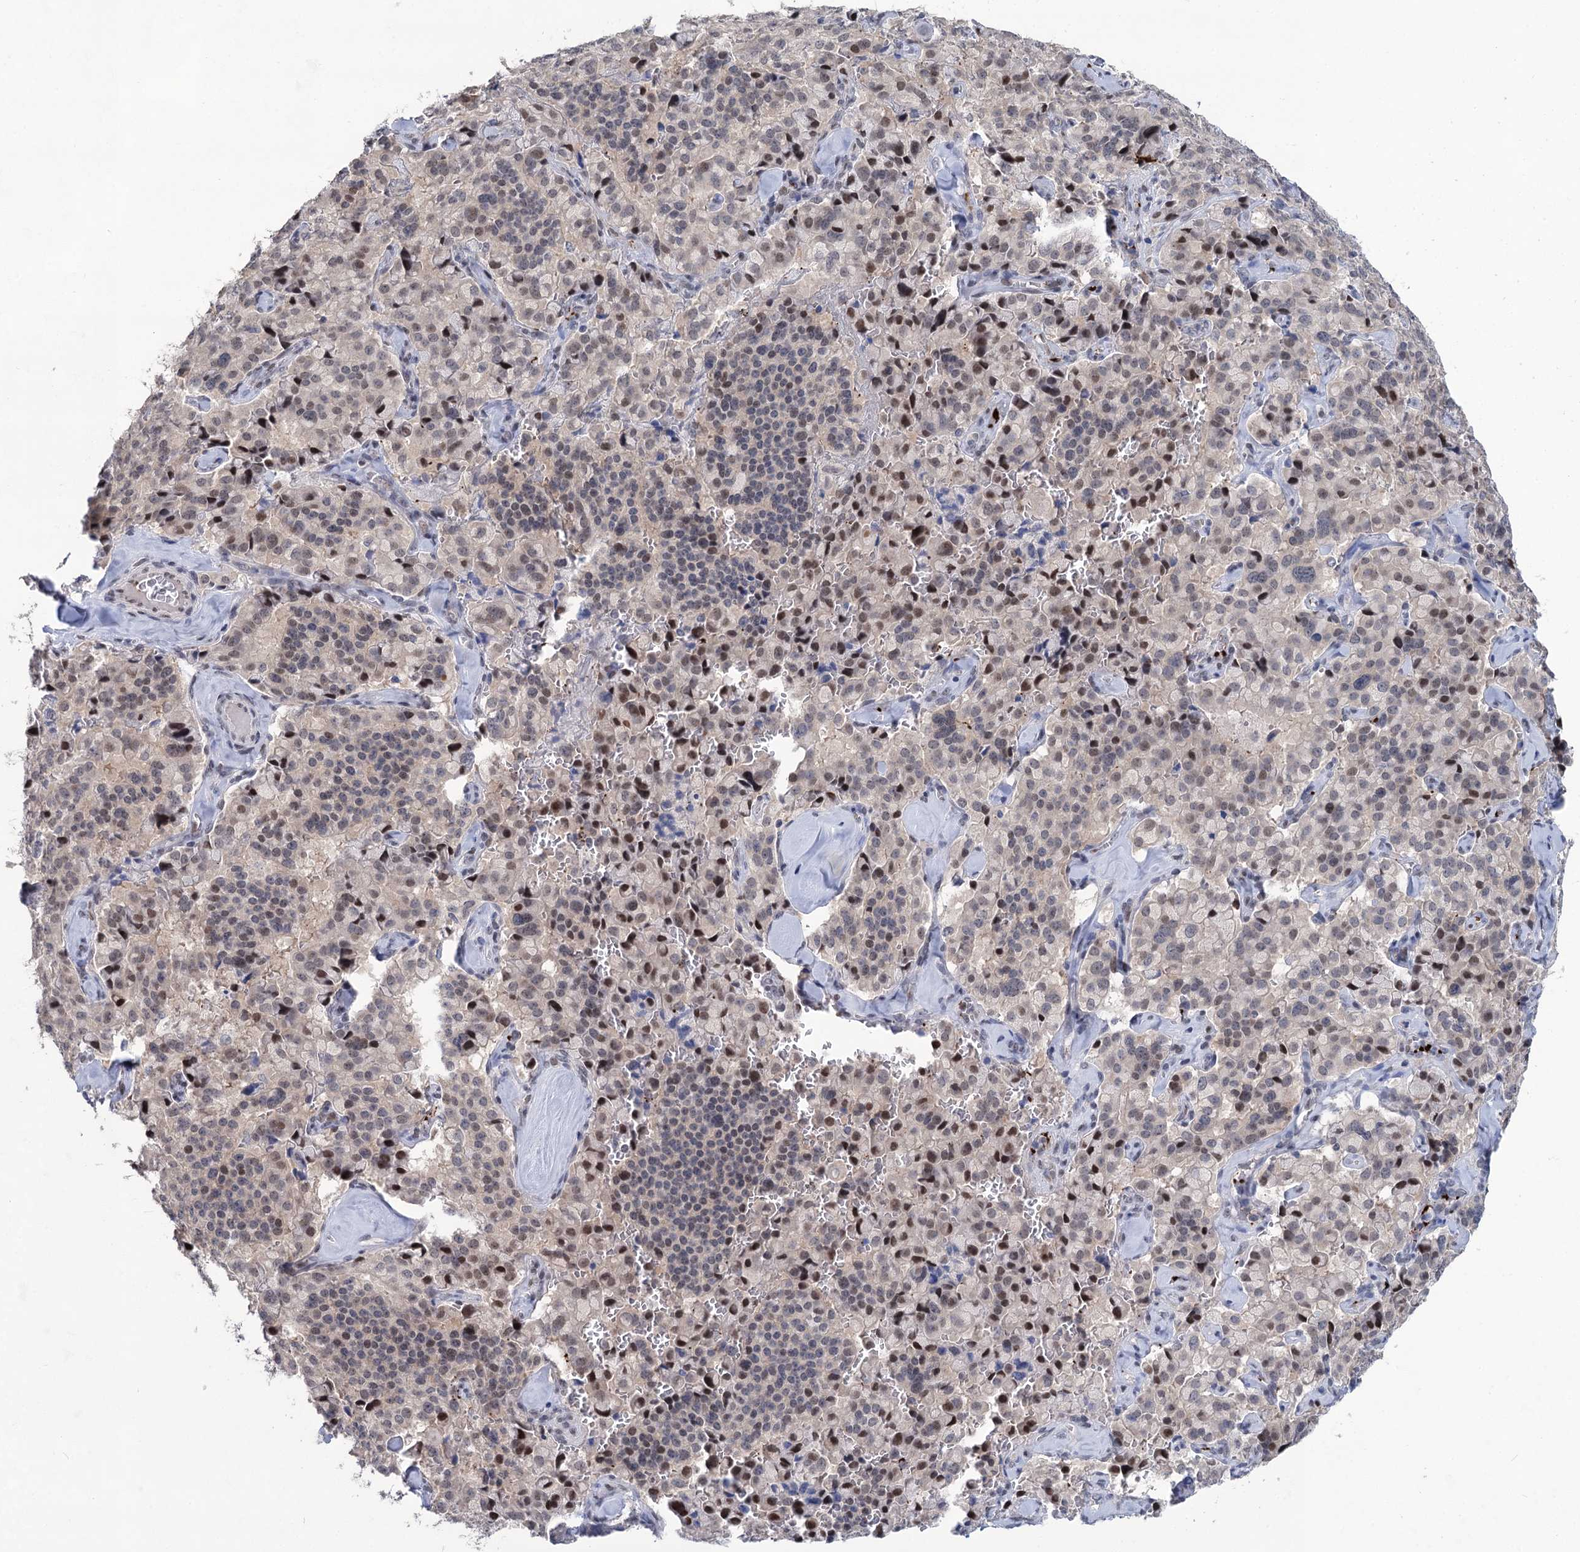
{"staining": {"intensity": "strong", "quantity": "<25%", "location": "nuclear"}, "tissue": "pancreatic cancer", "cell_type": "Tumor cells", "image_type": "cancer", "snomed": [{"axis": "morphology", "description": "Adenocarcinoma, NOS"}, {"axis": "topography", "description": "Pancreas"}], "caption": "Adenocarcinoma (pancreatic) tissue reveals strong nuclear expression in about <25% of tumor cells, visualized by immunohistochemistry.", "gene": "MON2", "patient": {"sex": "male", "age": 65}}